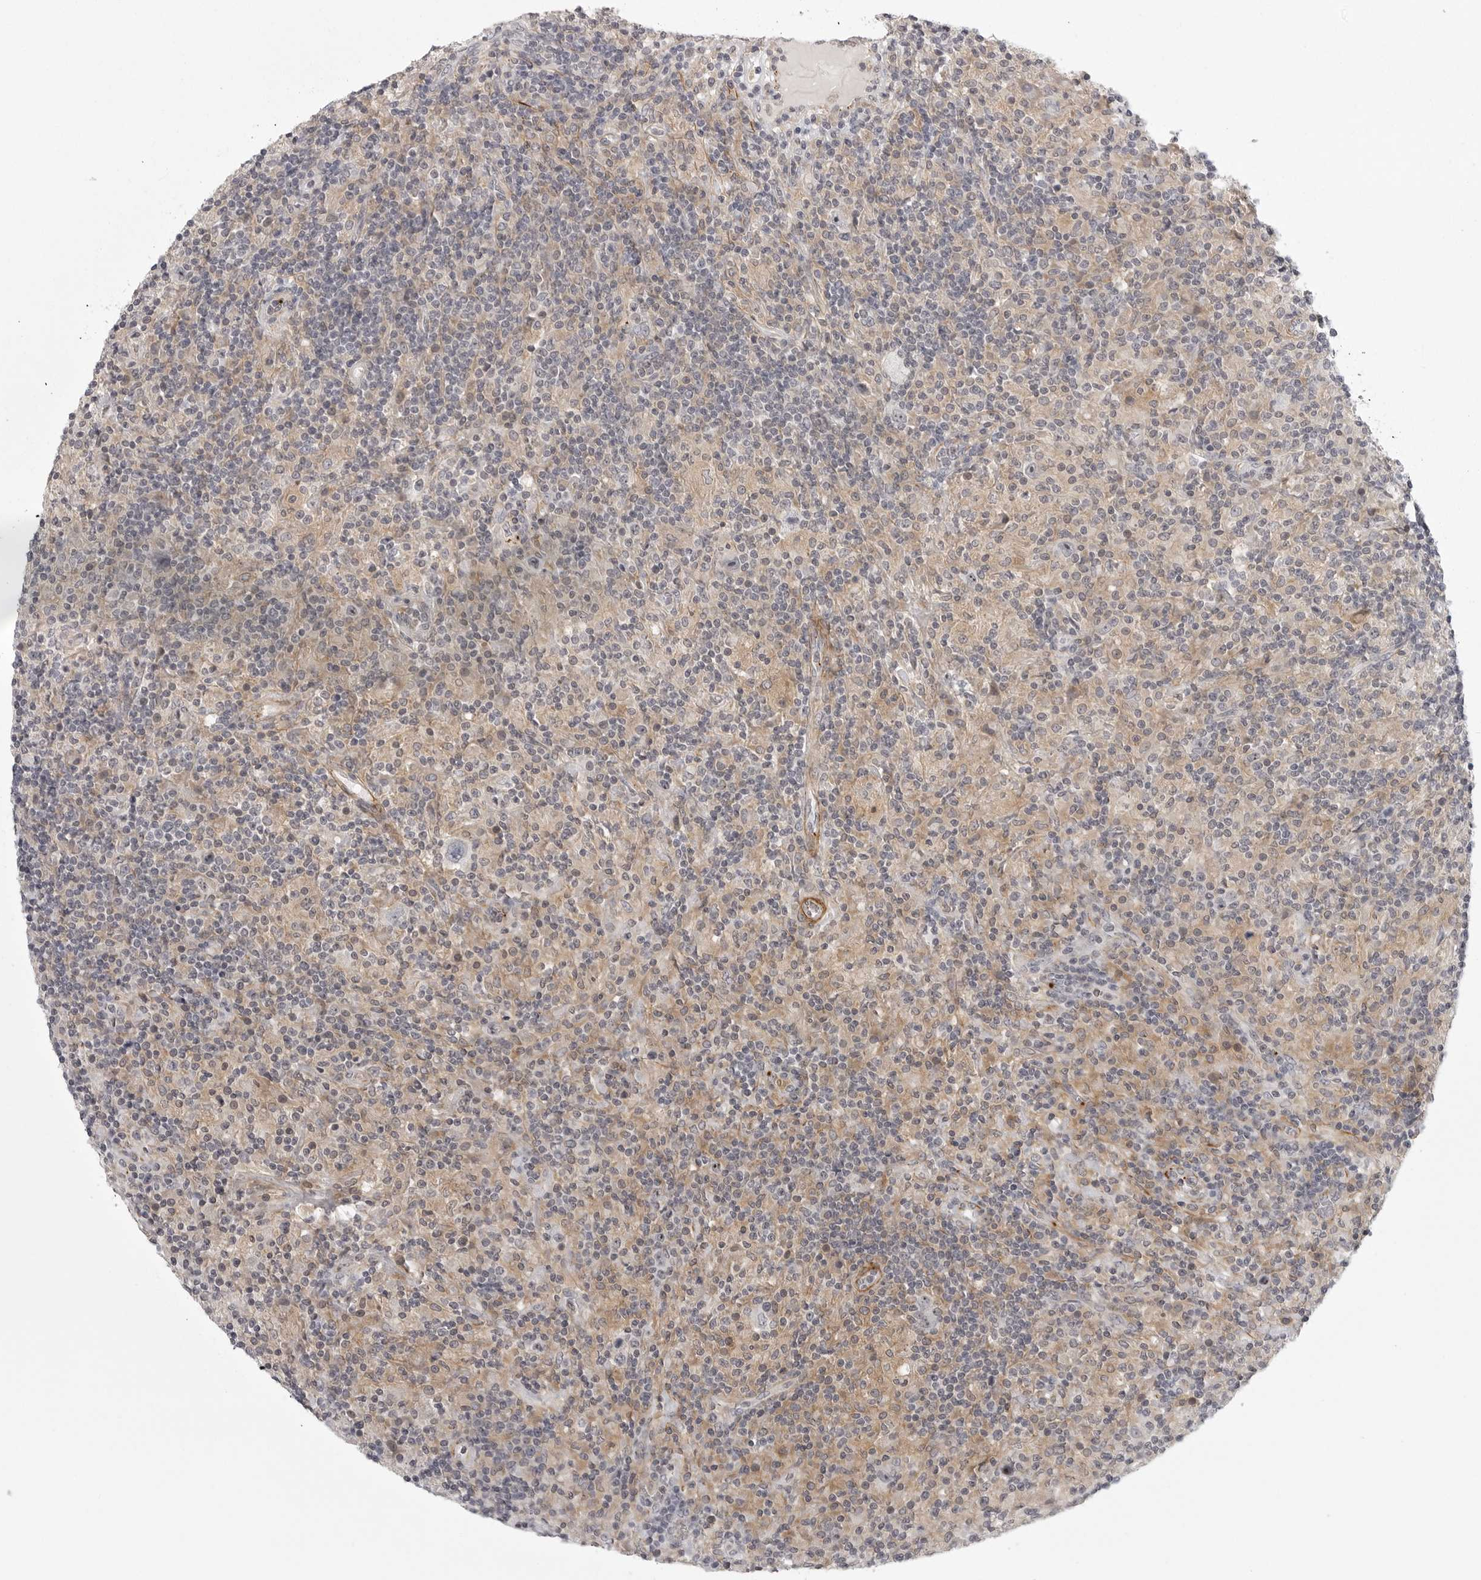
{"staining": {"intensity": "negative", "quantity": "none", "location": "none"}, "tissue": "lymphoma", "cell_type": "Tumor cells", "image_type": "cancer", "snomed": [{"axis": "morphology", "description": "Hodgkin's disease, NOS"}, {"axis": "topography", "description": "Lymph node"}], "caption": "Immunohistochemistry (IHC) of human lymphoma shows no expression in tumor cells. Nuclei are stained in blue.", "gene": "TUT4", "patient": {"sex": "male", "age": 70}}